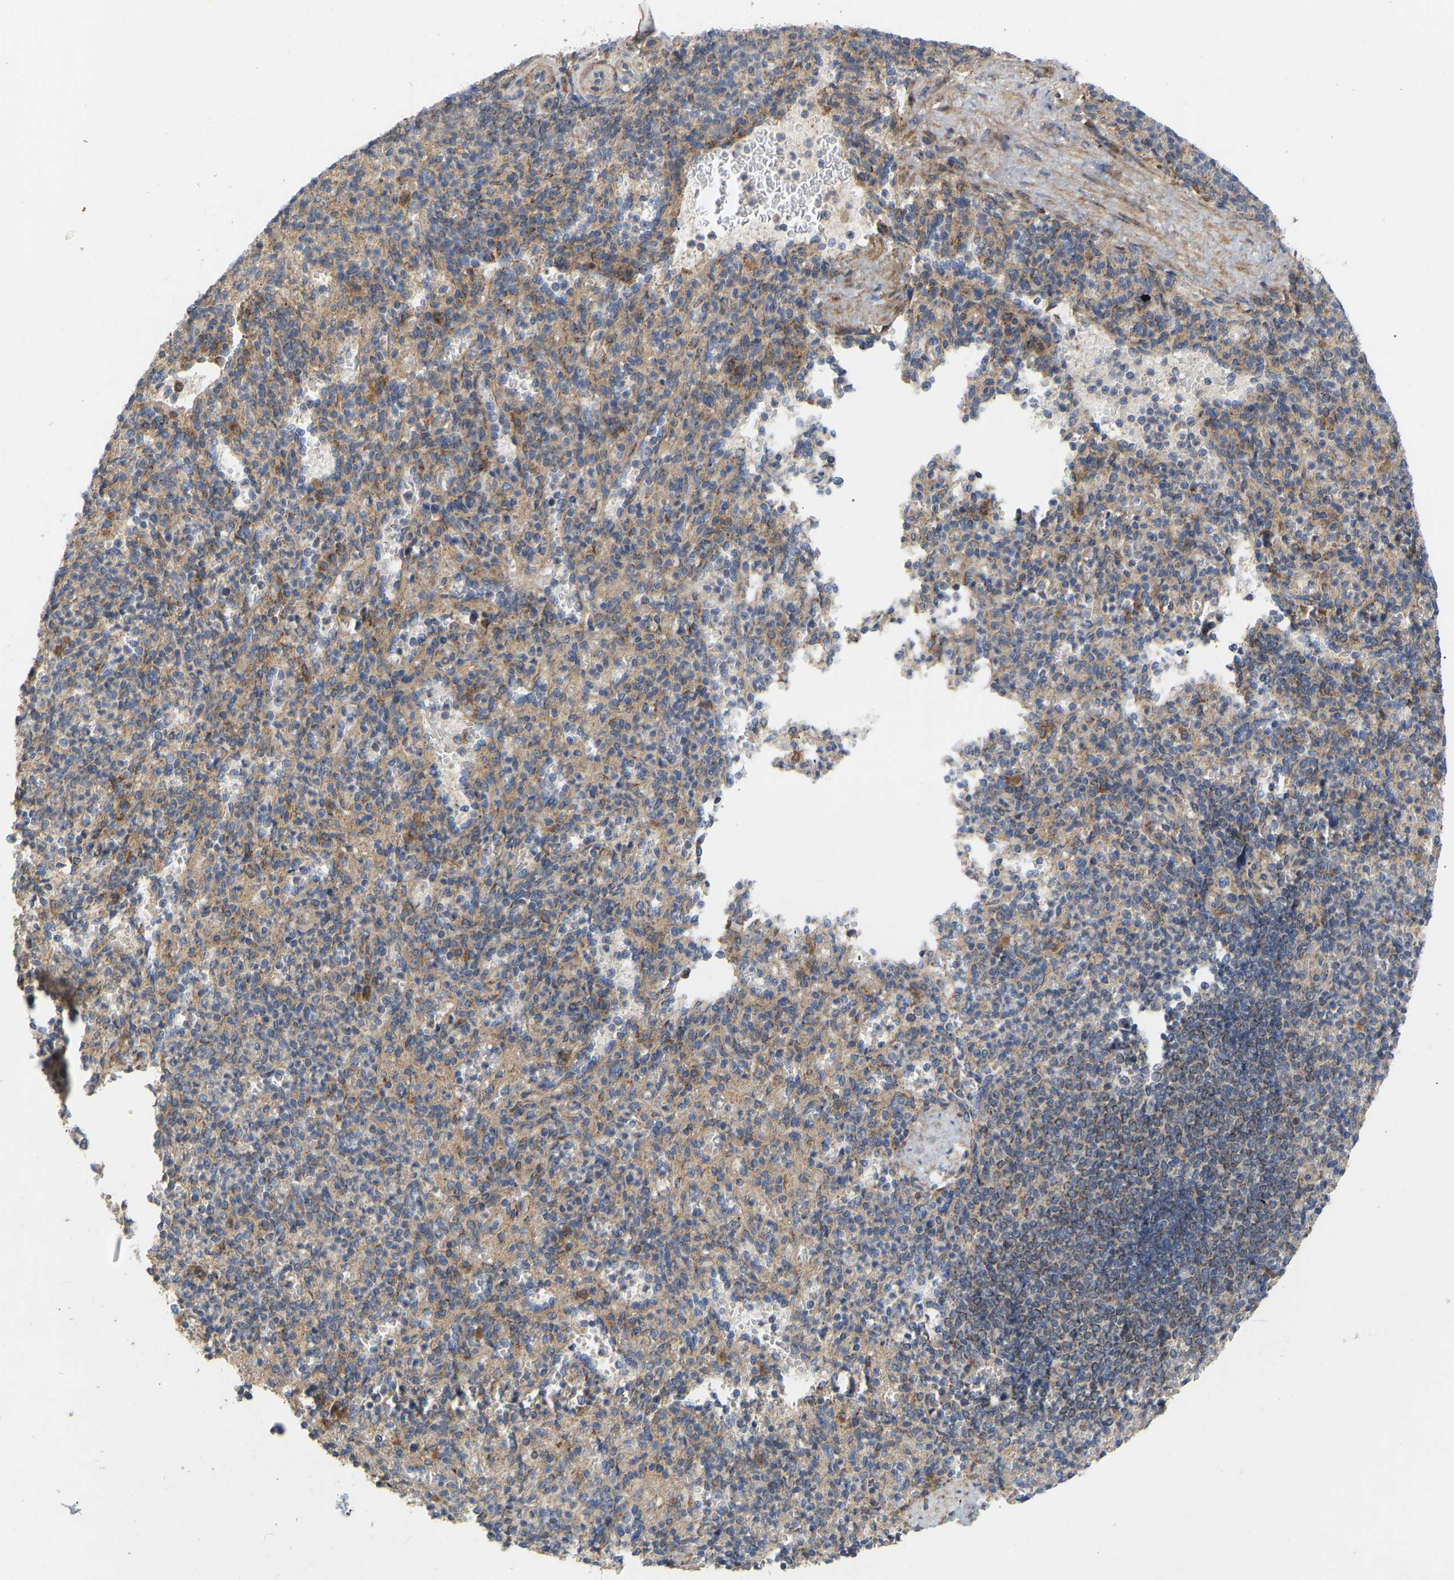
{"staining": {"intensity": "moderate", "quantity": "<25%", "location": "cytoplasmic/membranous"}, "tissue": "spleen", "cell_type": "Cells in red pulp", "image_type": "normal", "snomed": [{"axis": "morphology", "description": "Normal tissue, NOS"}, {"axis": "topography", "description": "Spleen"}], "caption": "Protein analysis of normal spleen displays moderate cytoplasmic/membranous staining in about <25% of cells in red pulp. The staining is performed using DAB (3,3'-diaminobenzidine) brown chromogen to label protein expression. The nuclei are counter-stained blue using hematoxylin.", "gene": "HACD2", "patient": {"sex": "female", "age": 74}}